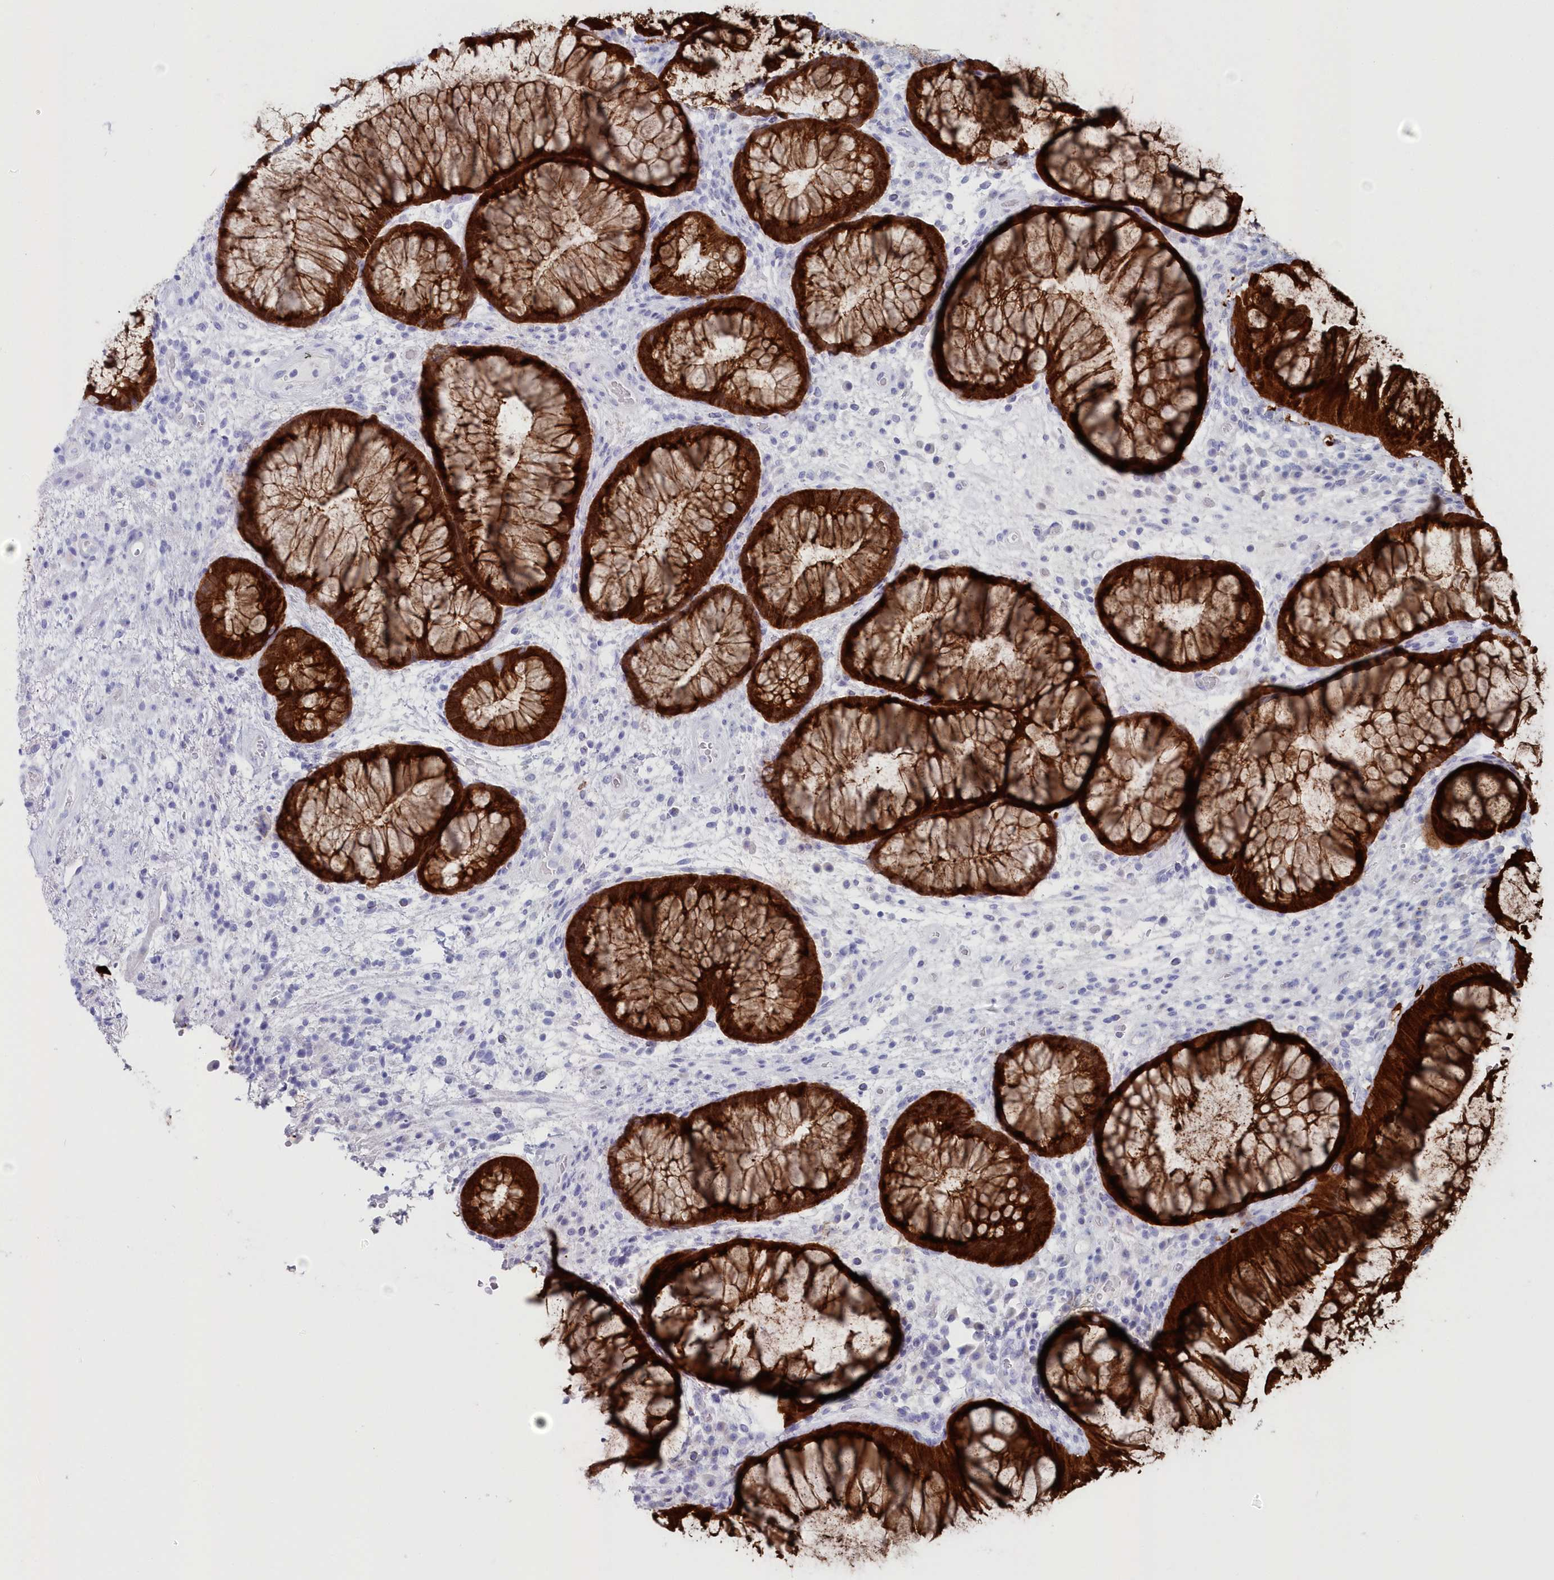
{"staining": {"intensity": "strong", "quantity": ">75%", "location": "cytoplasmic/membranous"}, "tissue": "rectum", "cell_type": "Glandular cells", "image_type": "normal", "snomed": [{"axis": "morphology", "description": "Normal tissue, NOS"}, {"axis": "topography", "description": "Rectum"}], "caption": "This photomicrograph exhibits immunohistochemistry (IHC) staining of unremarkable human rectum, with high strong cytoplasmic/membranous staining in approximately >75% of glandular cells.", "gene": "CSNK1G2", "patient": {"sex": "male", "age": 51}}